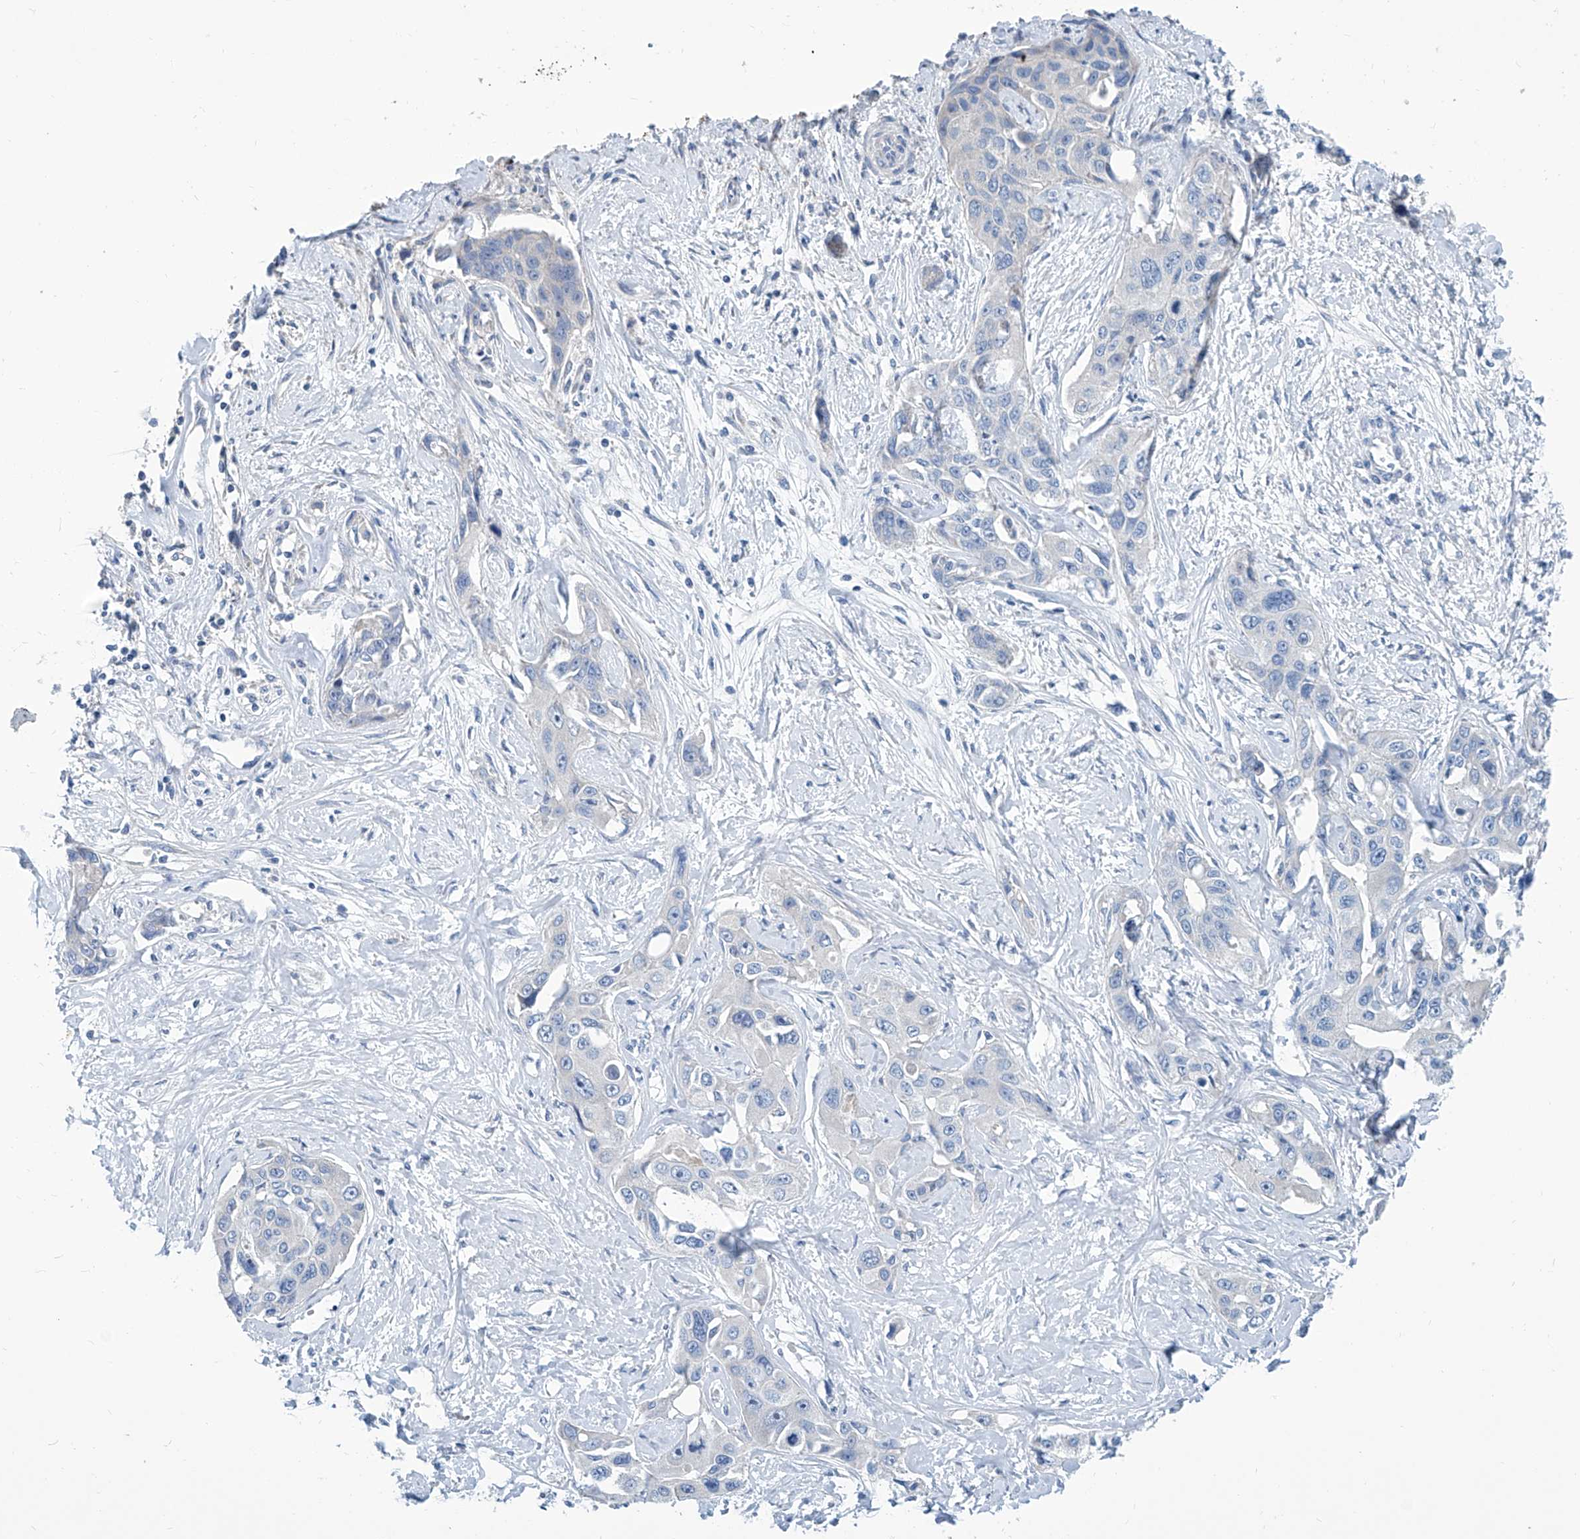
{"staining": {"intensity": "negative", "quantity": "none", "location": "none"}, "tissue": "liver cancer", "cell_type": "Tumor cells", "image_type": "cancer", "snomed": [{"axis": "morphology", "description": "Cholangiocarcinoma"}, {"axis": "topography", "description": "Liver"}], "caption": "DAB immunohistochemical staining of liver cancer (cholangiocarcinoma) exhibits no significant positivity in tumor cells. (DAB immunohistochemistry (IHC) visualized using brightfield microscopy, high magnification).", "gene": "ZNF519", "patient": {"sex": "male", "age": 59}}